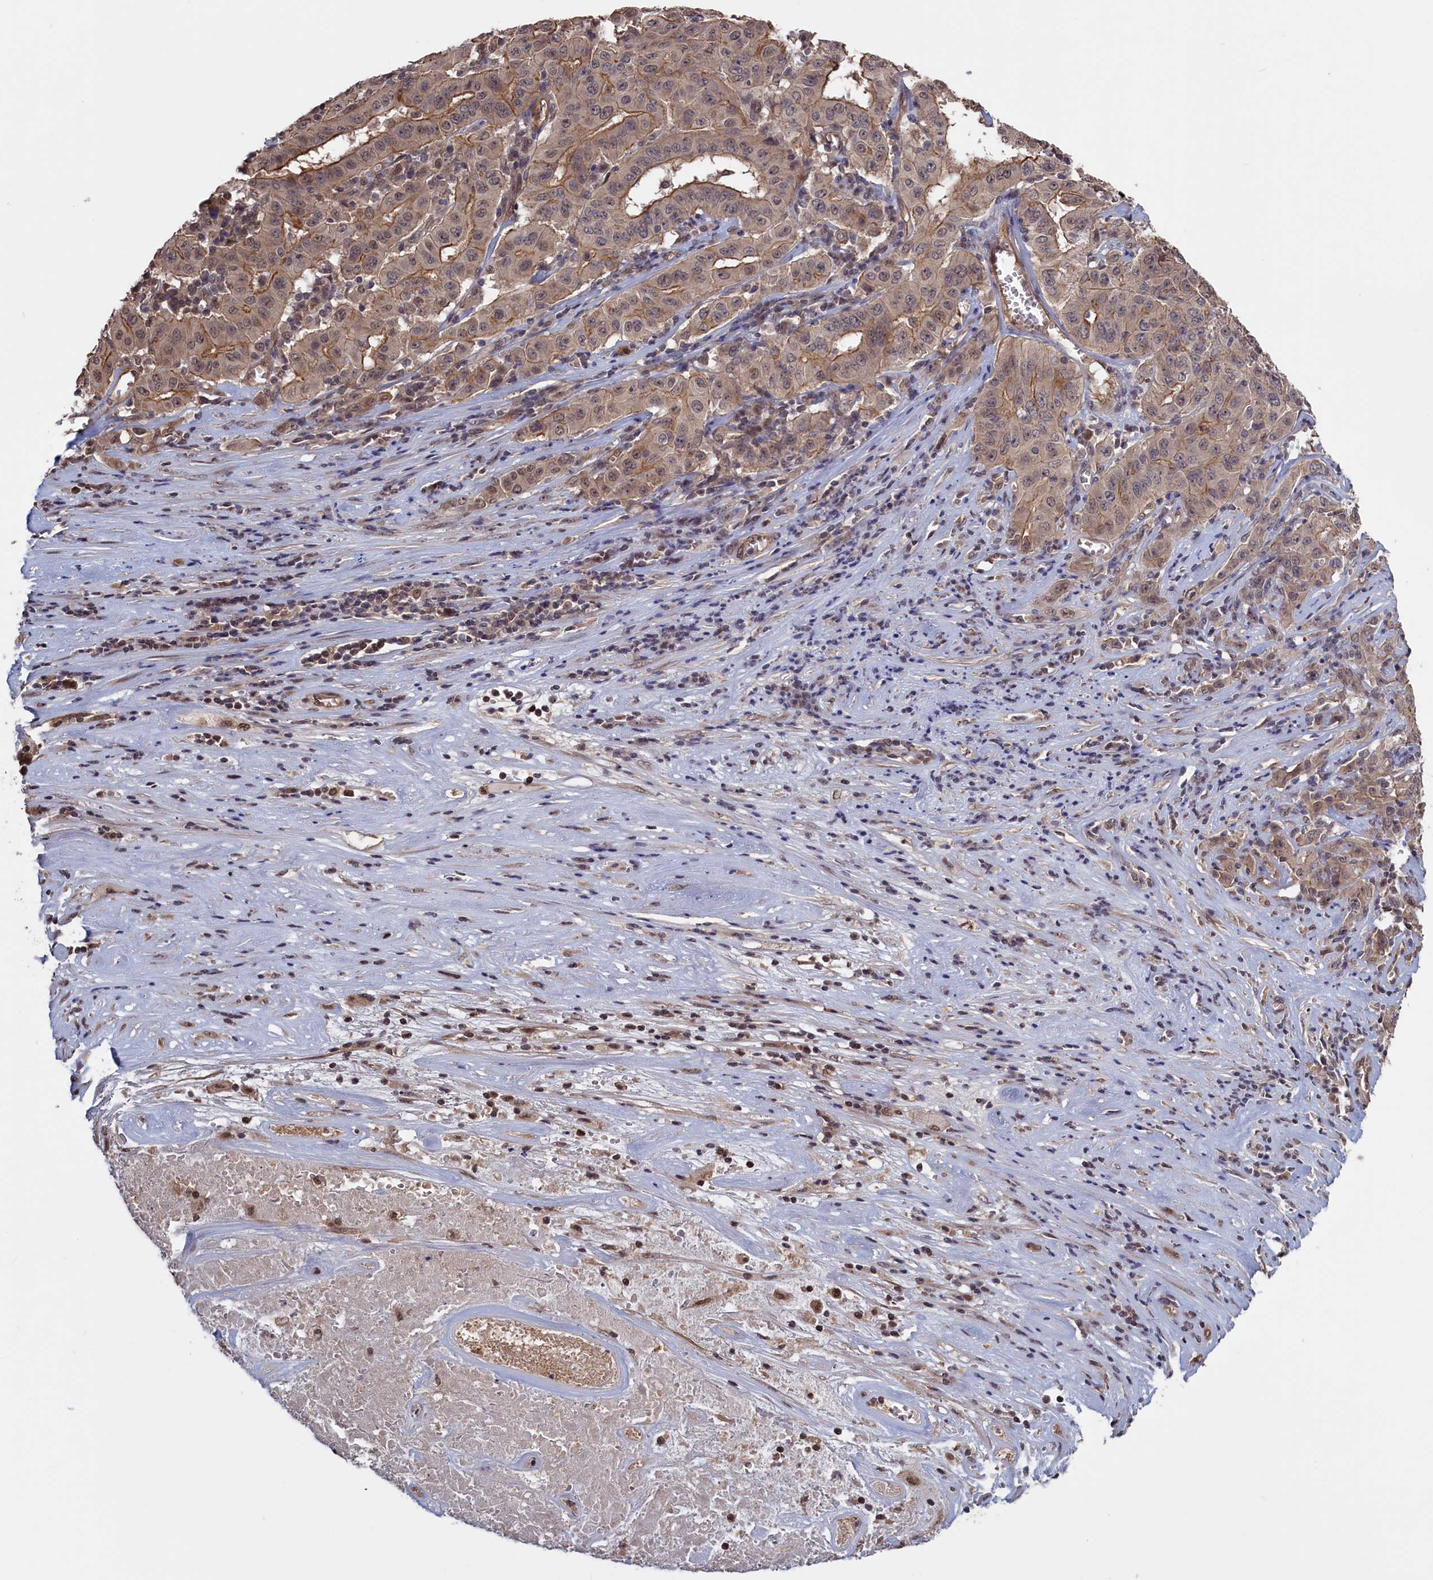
{"staining": {"intensity": "moderate", "quantity": ">75%", "location": "cytoplasmic/membranous,nuclear"}, "tissue": "pancreatic cancer", "cell_type": "Tumor cells", "image_type": "cancer", "snomed": [{"axis": "morphology", "description": "Adenocarcinoma, NOS"}, {"axis": "topography", "description": "Pancreas"}], "caption": "Protein analysis of pancreatic cancer (adenocarcinoma) tissue demonstrates moderate cytoplasmic/membranous and nuclear positivity in about >75% of tumor cells. (IHC, brightfield microscopy, high magnification).", "gene": "PLP2", "patient": {"sex": "male", "age": 63}}